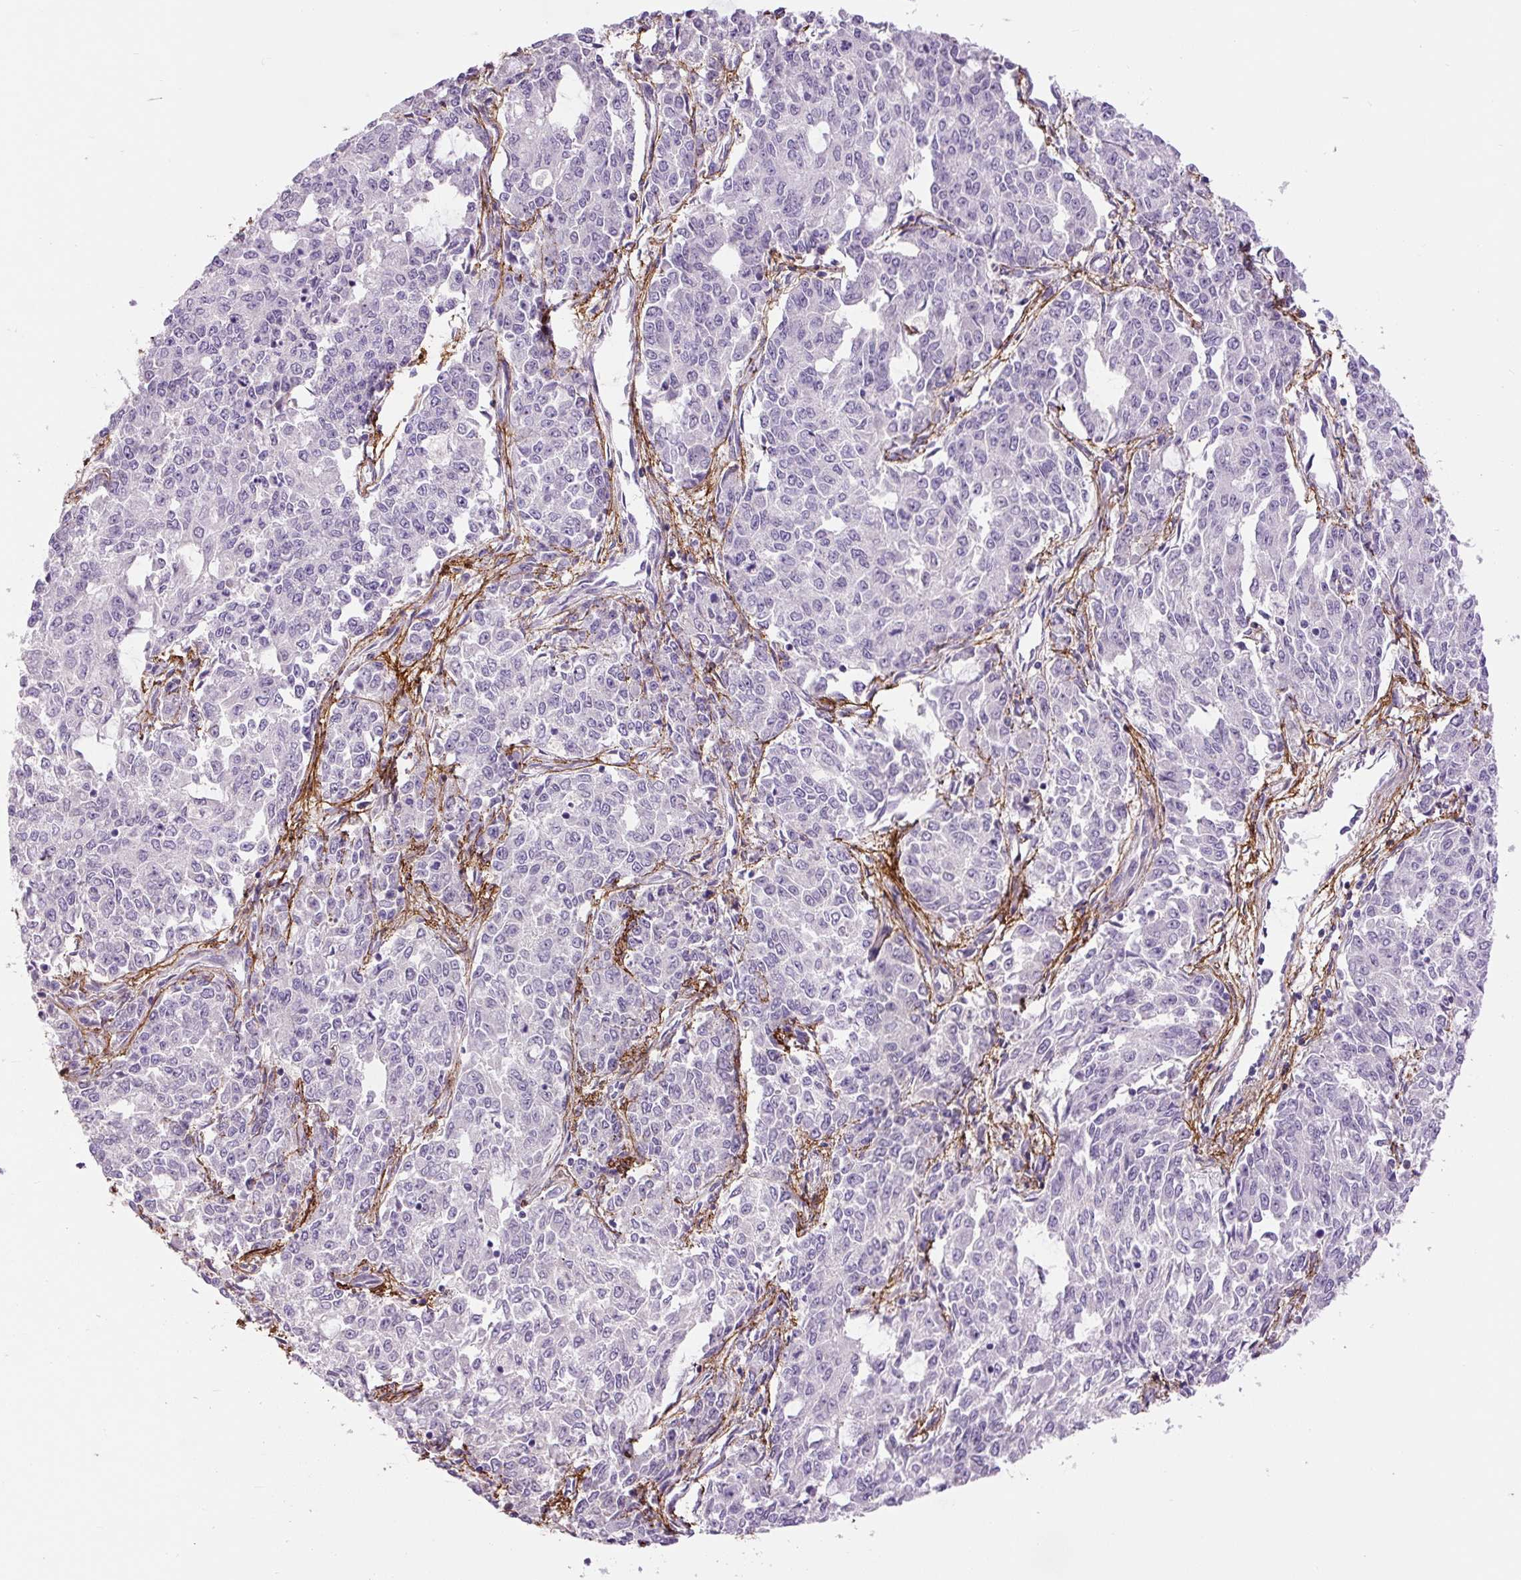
{"staining": {"intensity": "negative", "quantity": "none", "location": "none"}, "tissue": "endometrial cancer", "cell_type": "Tumor cells", "image_type": "cancer", "snomed": [{"axis": "morphology", "description": "Adenocarcinoma, NOS"}, {"axis": "topography", "description": "Endometrium"}], "caption": "DAB immunohistochemical staining of human adenocarcinoma (endometrial) exhibits no significant positivity in tumor cells. (DAB IHC with hematoxylin counter stain).", "gene": "FBN1", "patient": {"sex": "female", "age": 50}}